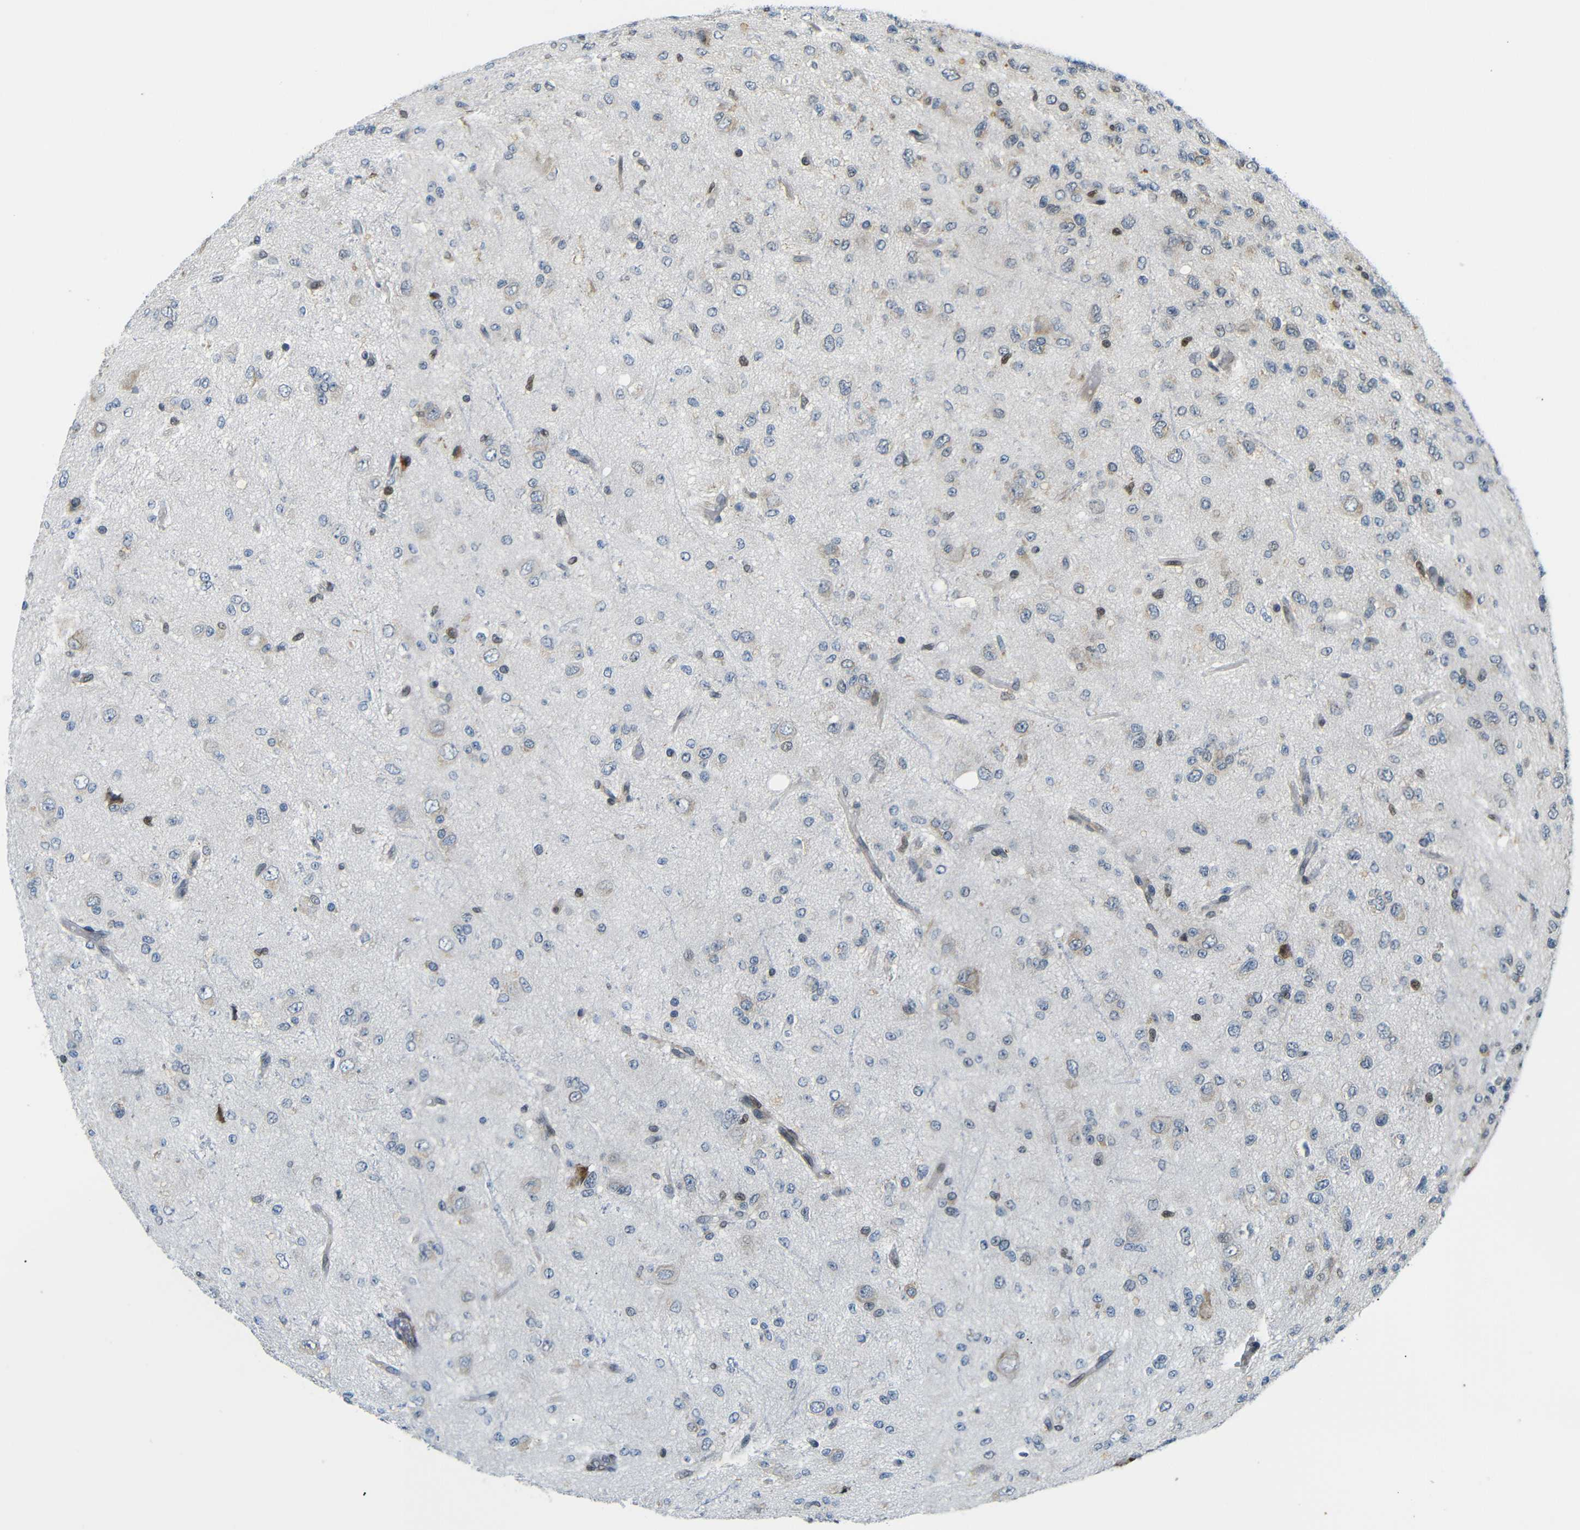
{"staining": {"intensity": "weak", "quantity": "<25%", "location": "cytoplasmic/membranous"}, "tissue": "glioma", "cell_type": "Tumor cells", "image_type": "cancer", "snomed": [{"axis": "morphology", "description": "Glioma, malignant, High grade"}, {"axis": "topography", "description": "pancreas cauda"}], "caption": "A micrograph of malignant high-grade glioma stained for a protein exhibits no brown staining in tumor cells.", "gene": "SPCS2", "patient": {"sex": "male", "age": 60}}